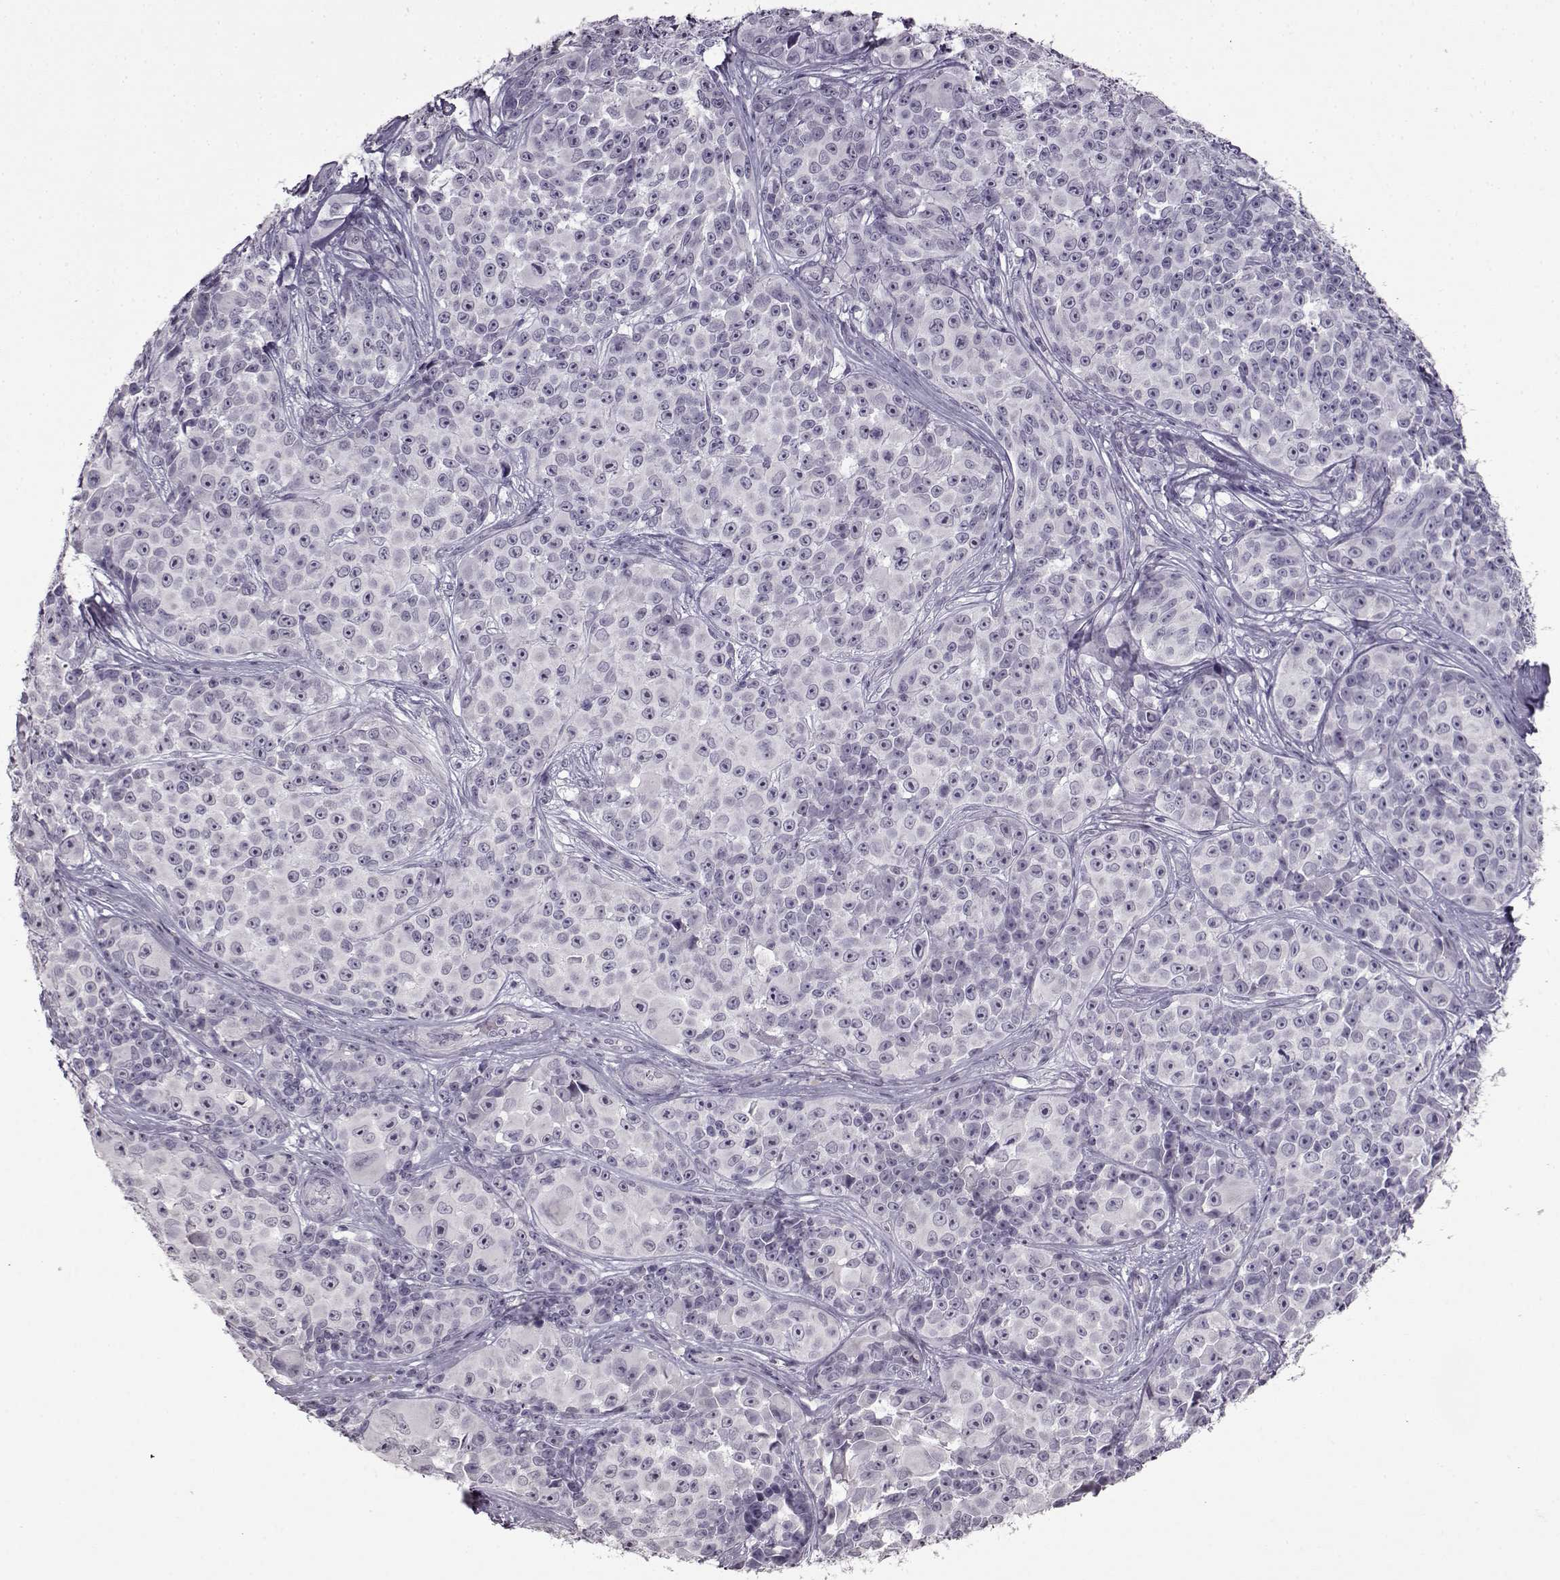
{"staining": {"intensity": "negative", "quantity": "none", "location": "none"}, "tissue": "melanoma", "cell_type": "Tumor cells", "image_type": "cancer", "snomed": [{"axis": "morphology", "description": "Malignant melanoma, NOS"}, {"axis": "topography", "description": "Skin"}], "caption": "There is no significant positivity in tumor cells of malignant melanoma.", "gene": "FSHB", "patient": {"sex": "female", "age": 88}}